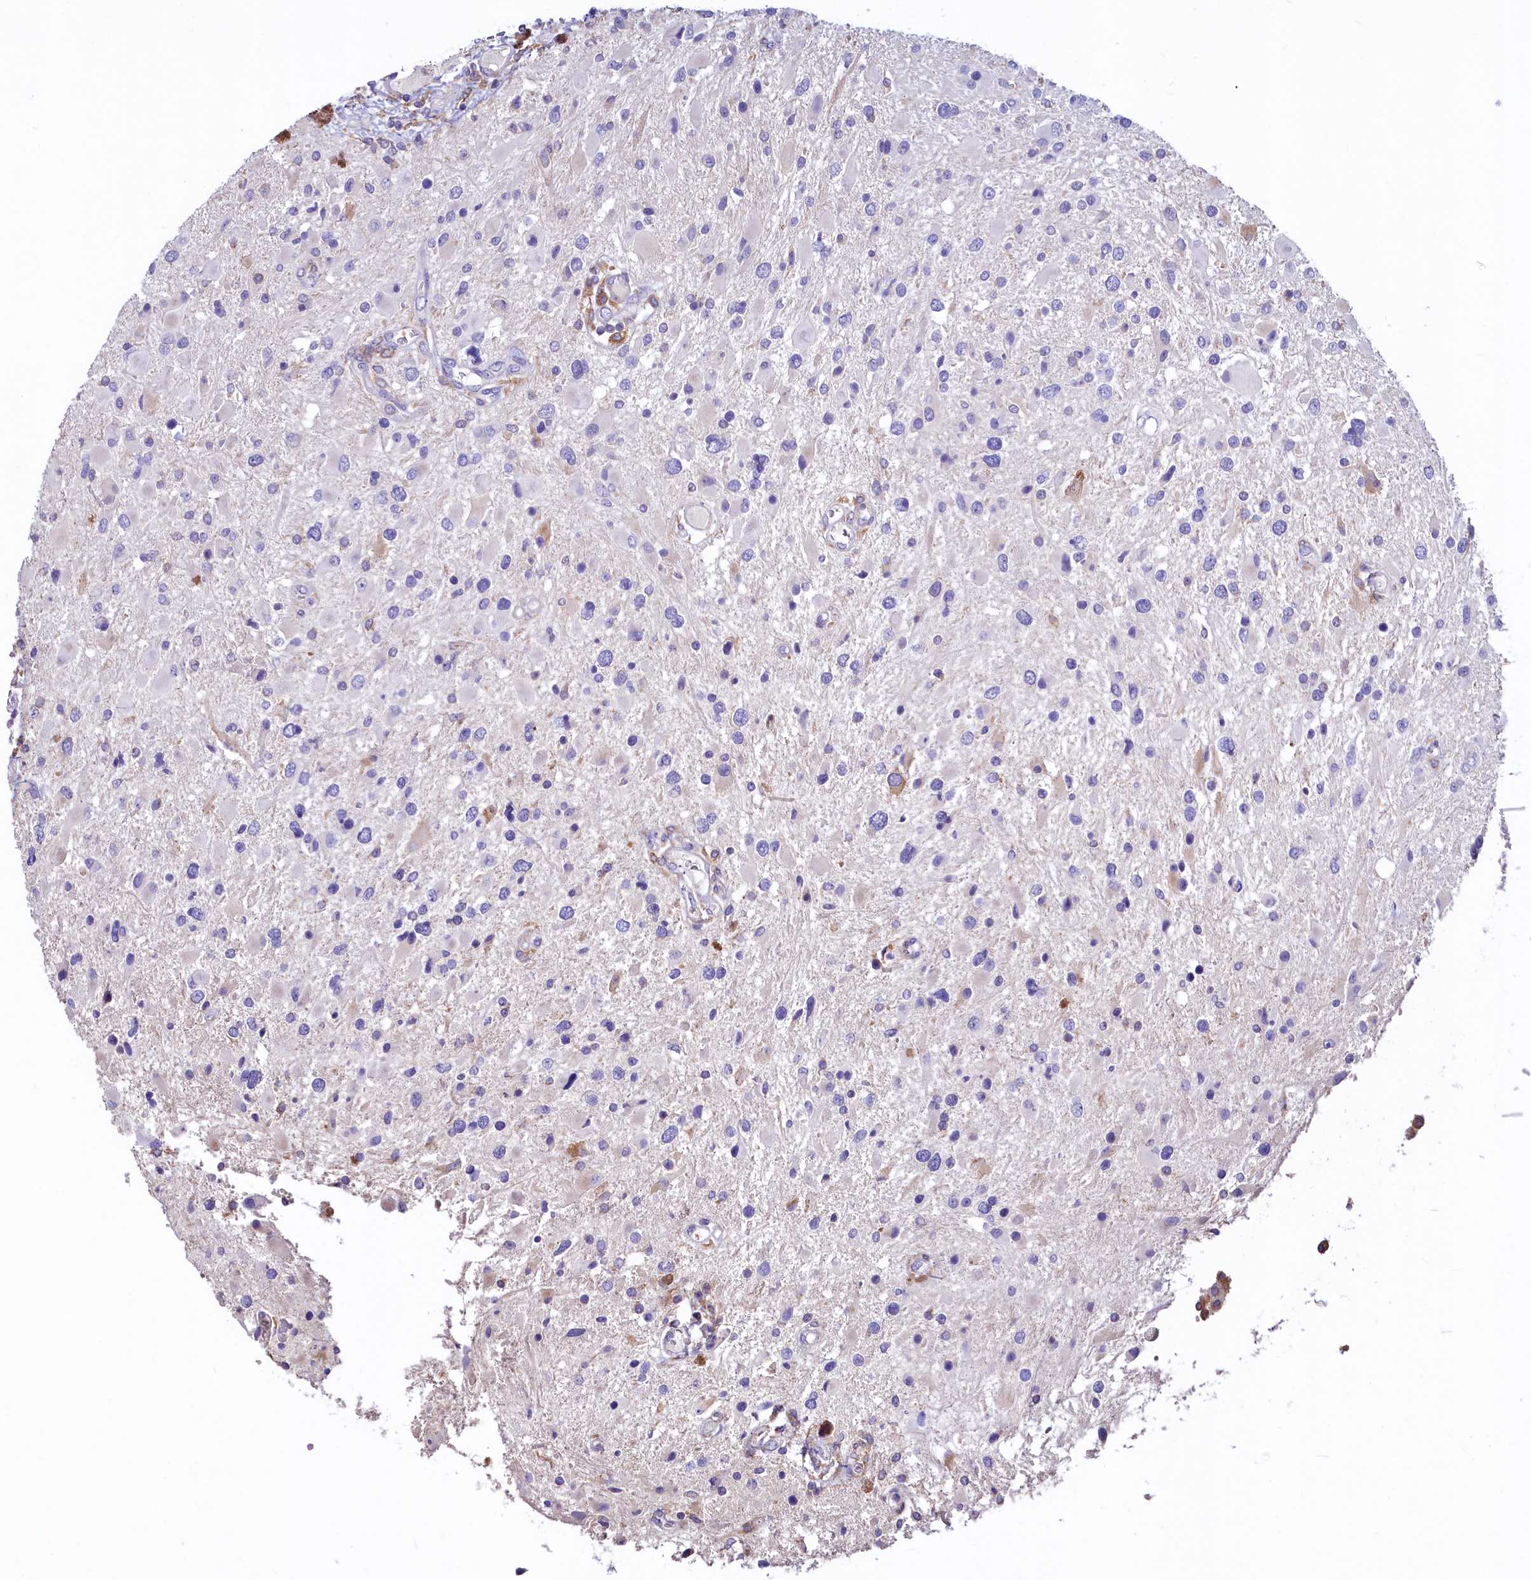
{"staining": {"intensity": "negative", "quantity": "none", "location": "none"}, "tissue": "glioma", "cell_type": "Tumor cells", "image_type": "cancer", "snomed": [{"axis": "morphology", "description": "Glioma, malignant, High grade"}, {"axis": "topography", "description": "Brain"}], "caption": "The image exhibits no significant staining in tumor cells of glioma. Nuclei are stained in blue.", "gene": "HPS6", "patient": {"sex": "male", "age": 53}}